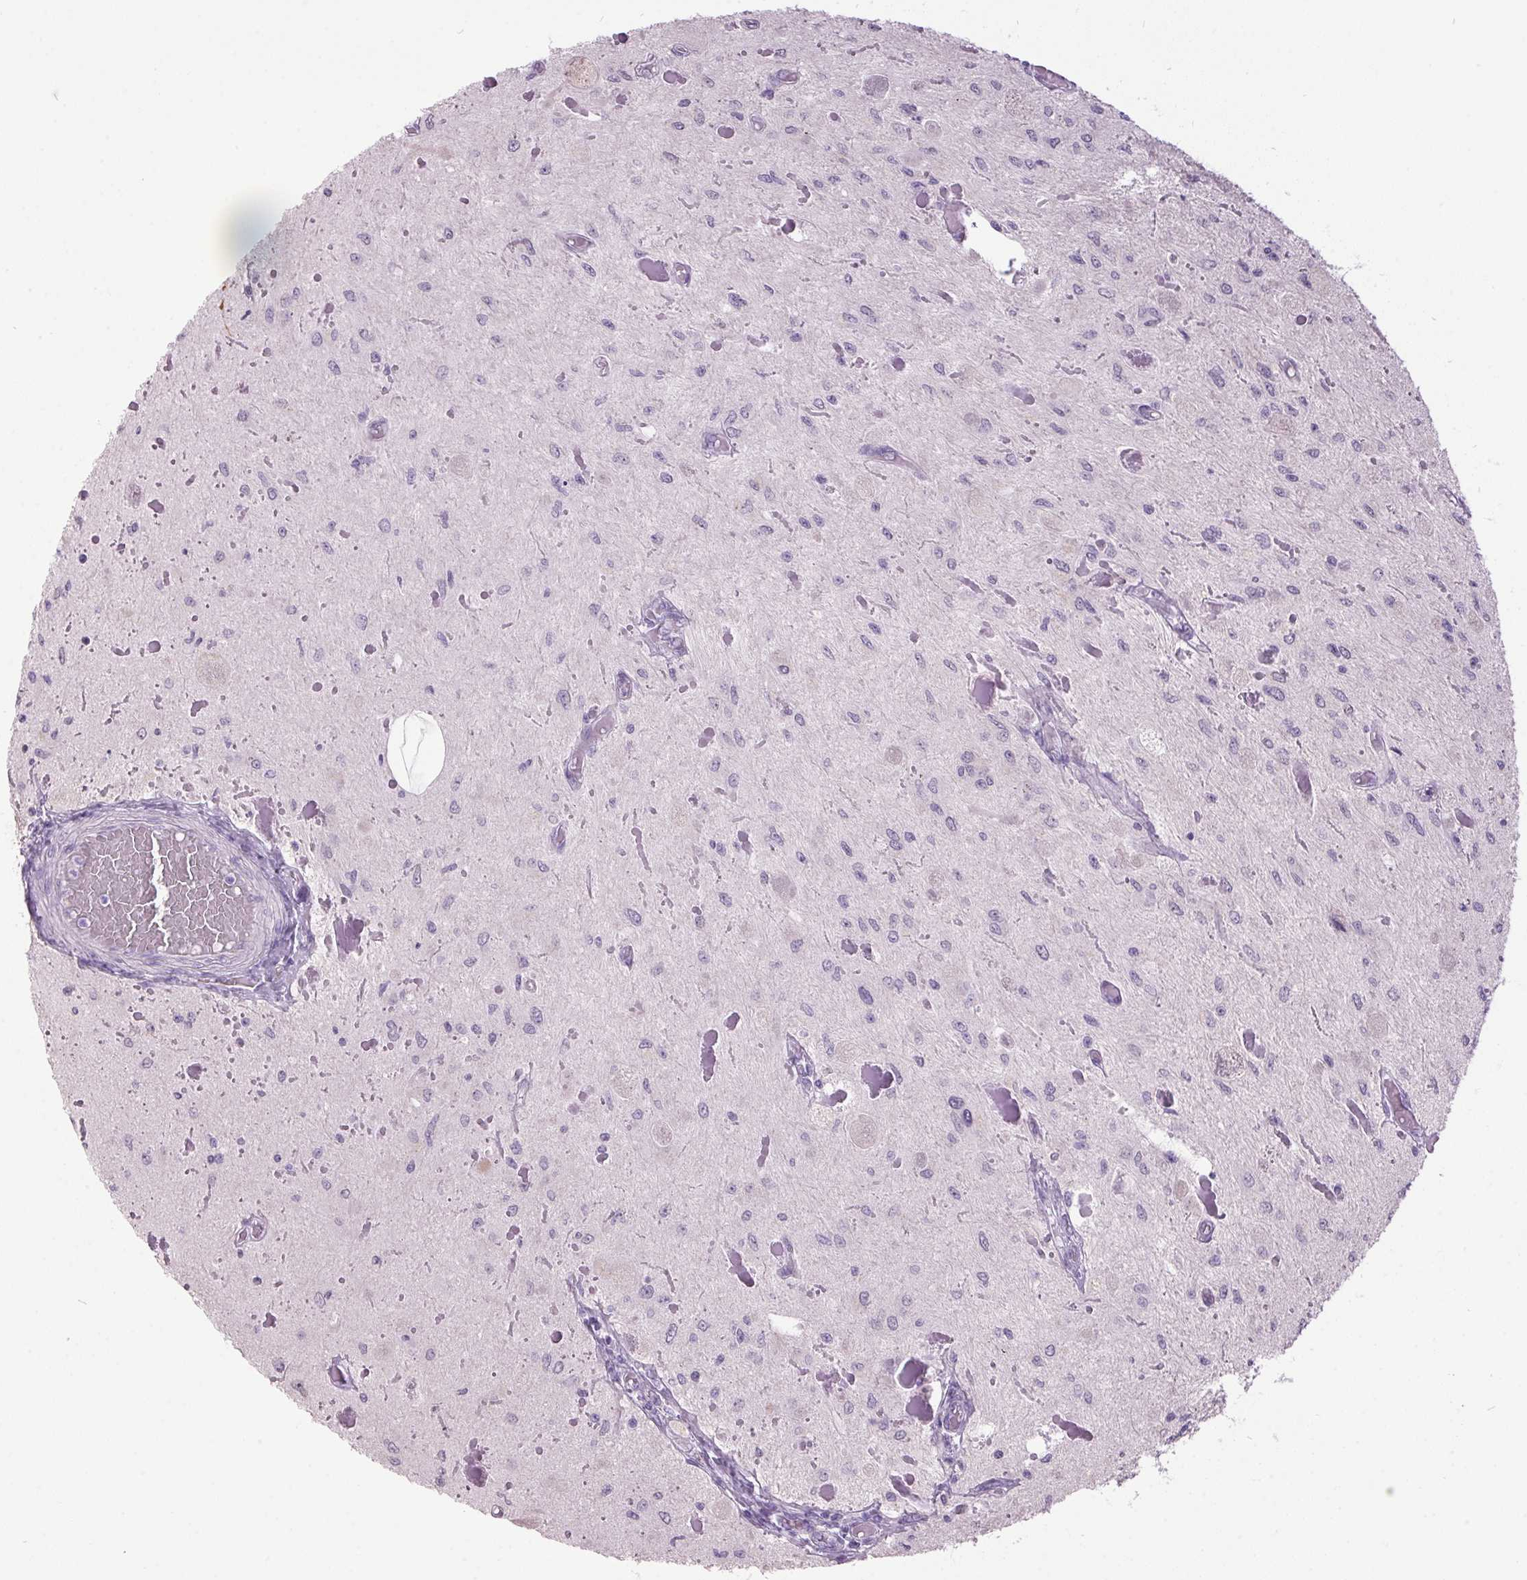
{"staining": {"intensity": "negative", "quantity": "none", "location": "none"}, "tissue": "glioma", "cell_type": "Tumor cells", "image_type": "cancer", "snomed": [{"axis": "morphology", "description": "Glioma, malignant, Low grade"}, {"axis": "topography", "description": "Cerebellum"}], "caption": "Glioma was stained to show a protein in brown. There is no significant positivity in tumor cells. (Immunohistochemistry (ihc), brightfield microscopy, high magnification).", "gene": "ODAD2", "patient": {"sex": "female", "age": 14}}